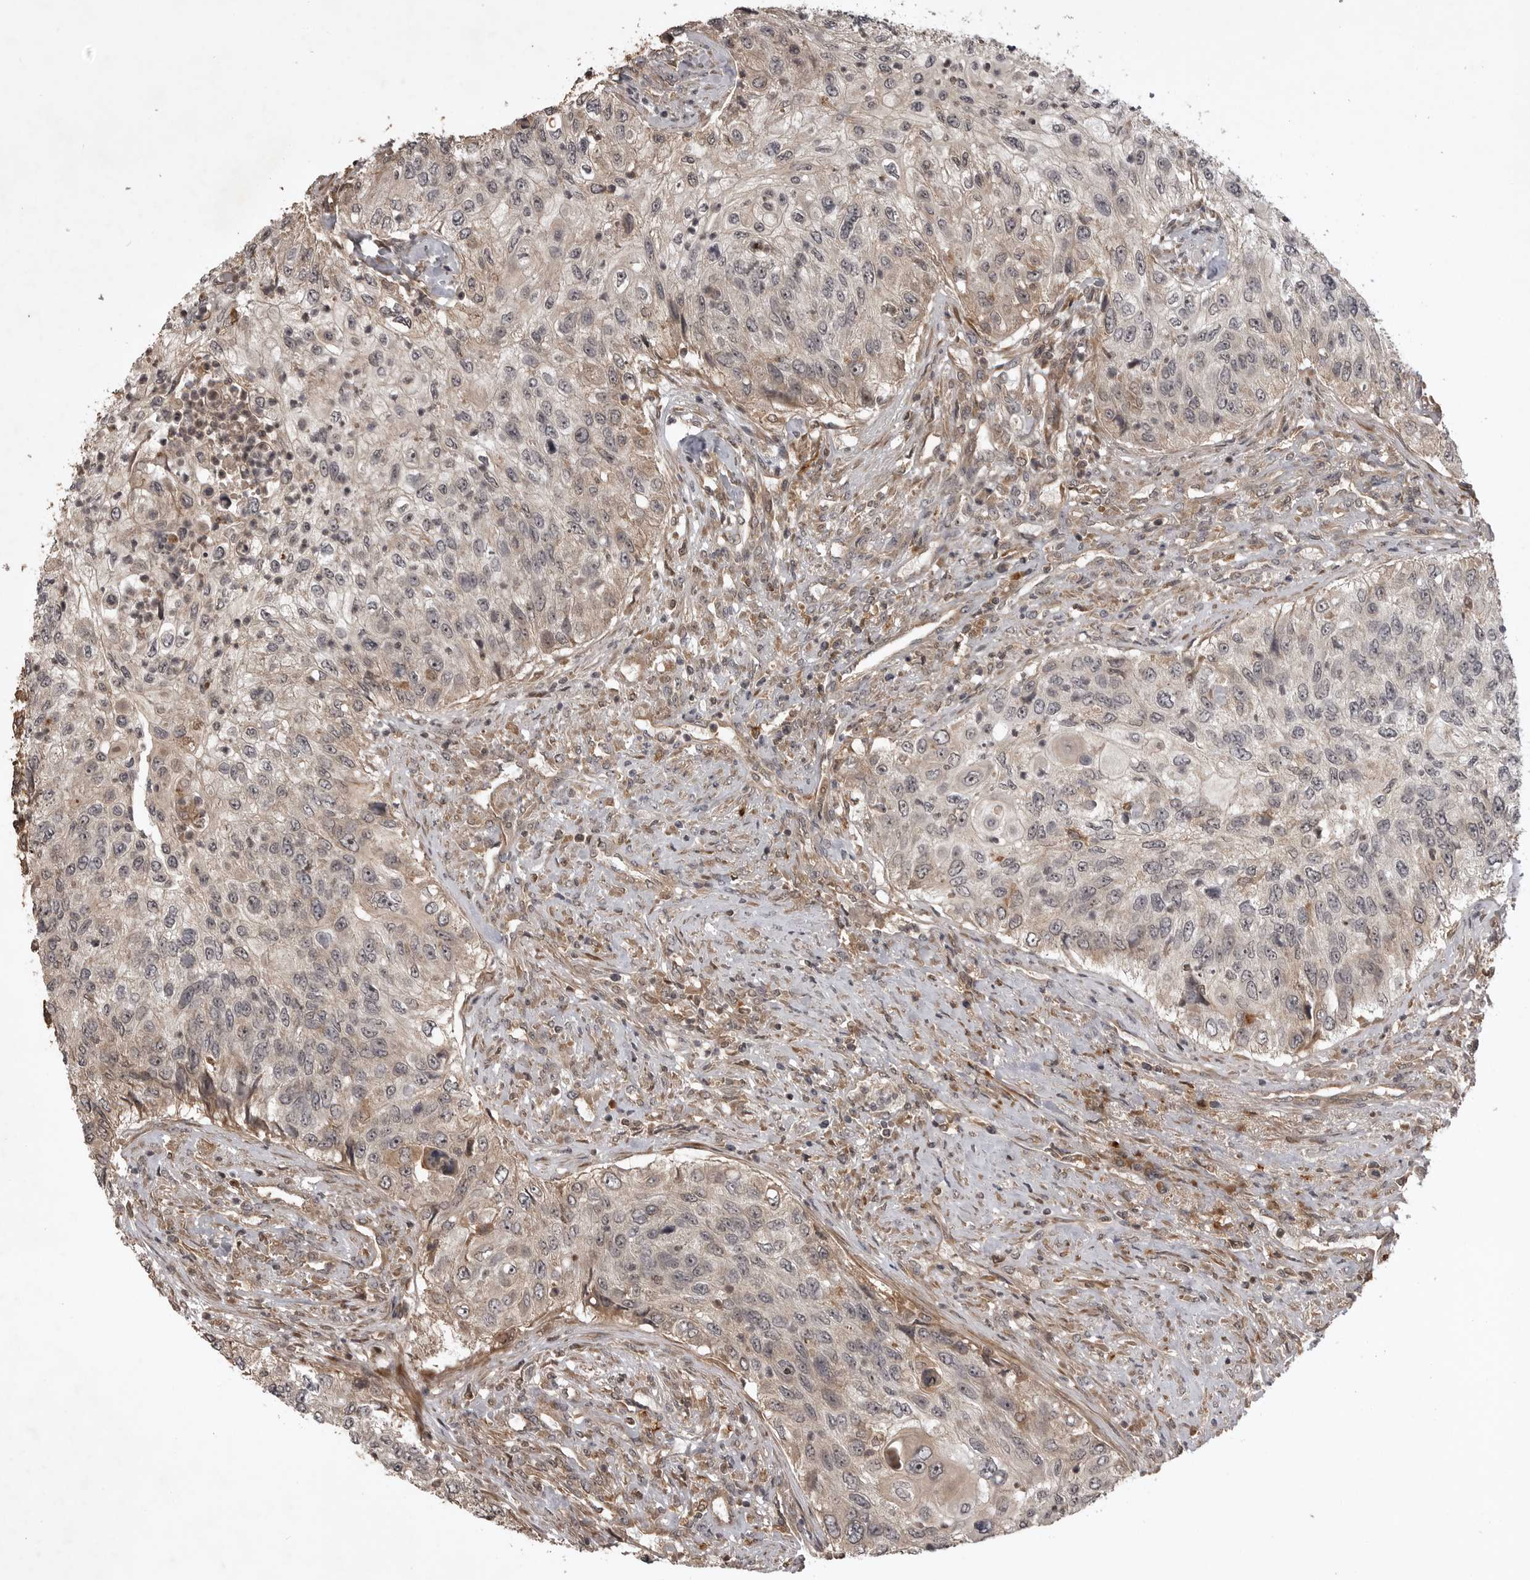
{"staining": {"intensity": "weak", "quantity": "25%-75%", "location": "cytoplasmic/membranous"}, "tissue": "urothelial cancer", "cell_type": "Tumor cells", "image_type": "cancer", "snomed": [{"axis": "morphology", "description": "Urothelial carcinoma, High grade"}, {"axis": "topography", "description": "Urinary bladder"}], "caption": "A brown stain shows weak cytoplasmic/membranous expression of a protein in human urothelial cancer tumor cells.", "gene": "AKAP7", "patient": {"sex": "female", "age": 60}}